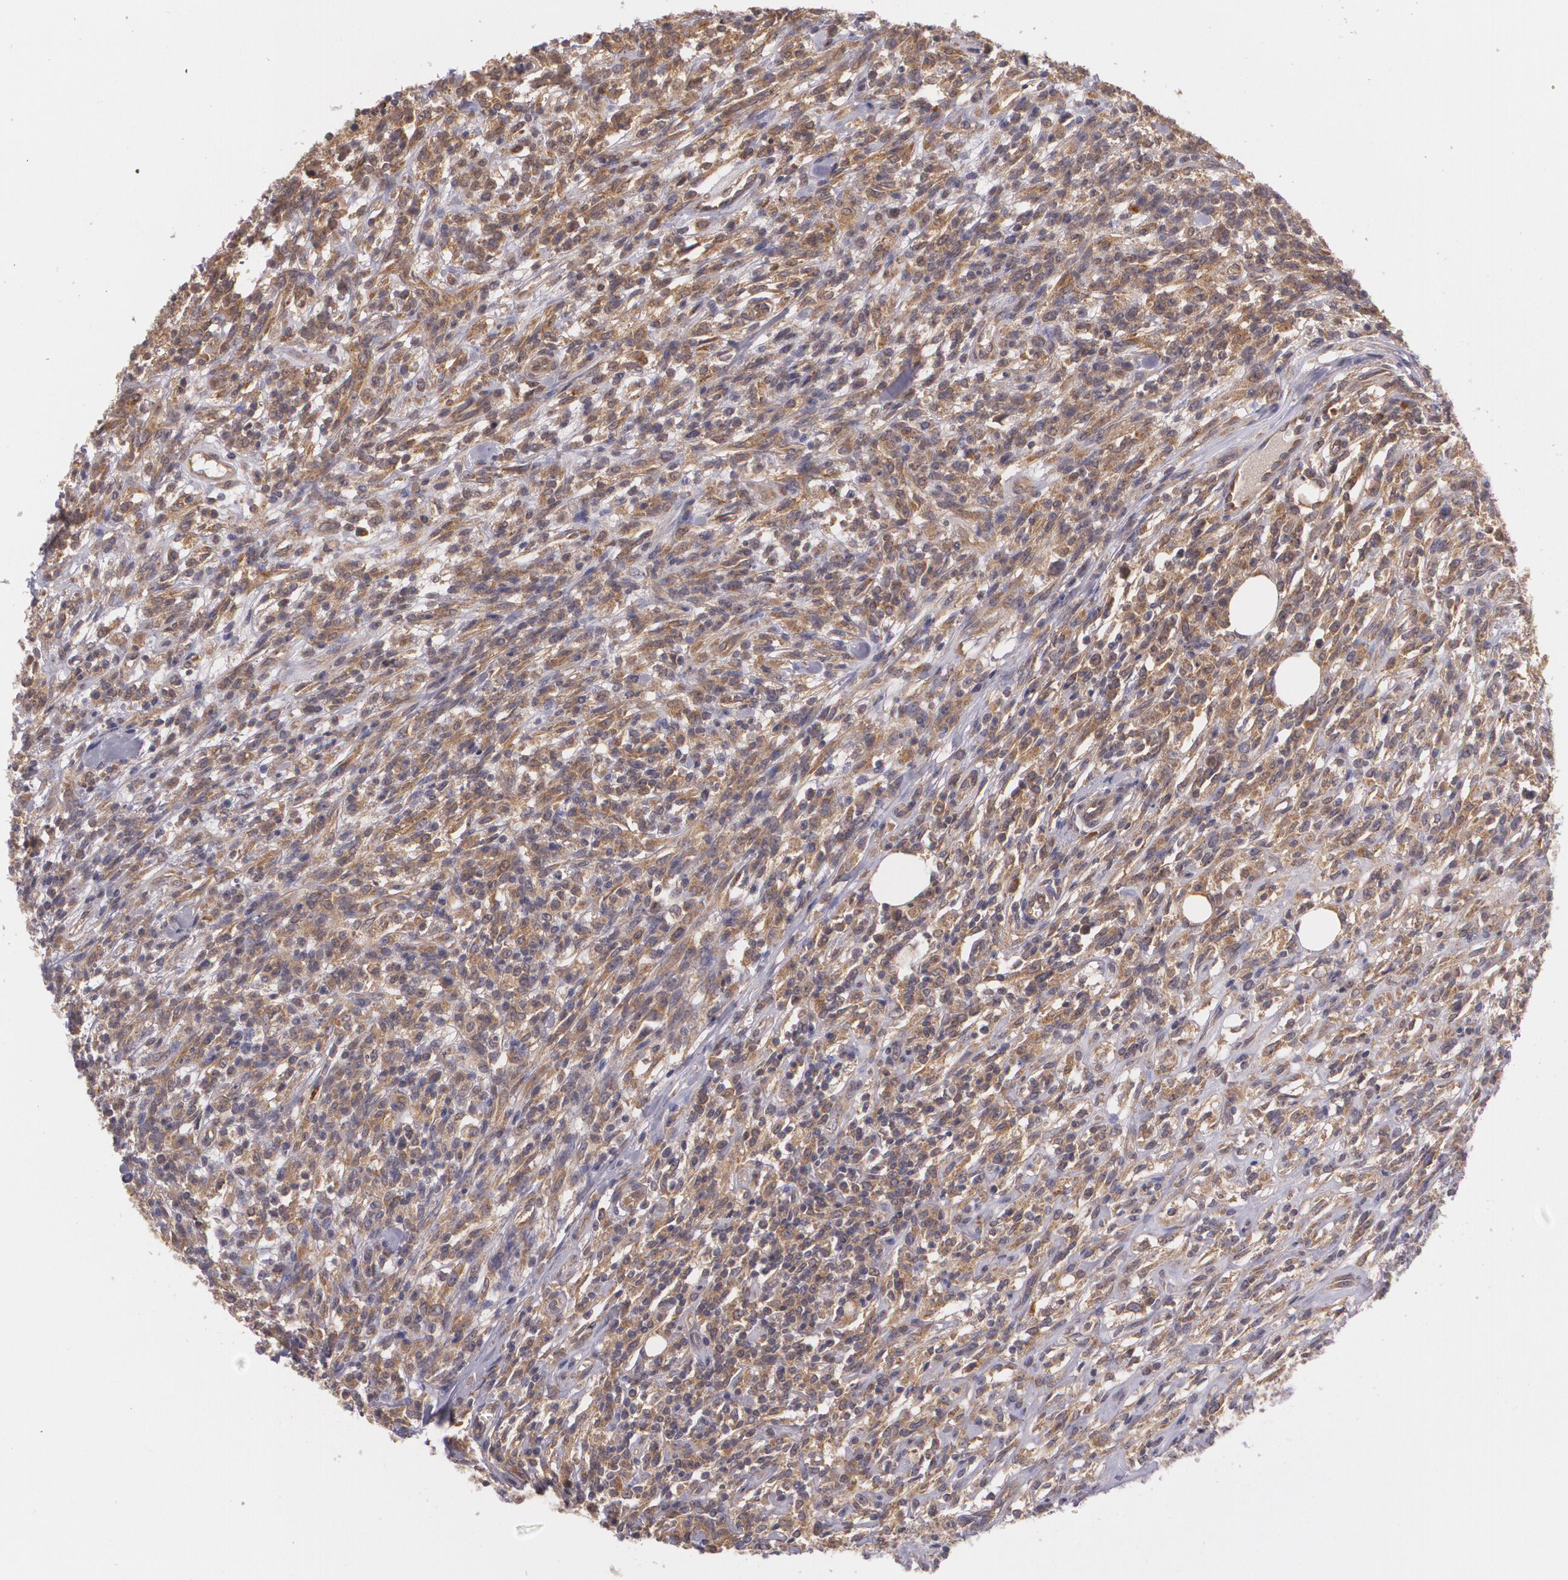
{"staining": {"intensity": "moderate", "quantity": ">75%", "location": "cytoplasmic/membranous"}, "tissue": "lymphoma", "cell_type": "Tumor cells", "image_type": "cancer", "snomed": [{"axis": "morphology", "description": "Malignant lymphoma, non-Hodgkin's type, High grade"}, {"axis": "topography", "description": "Lymph node"}], "caption": "Human malignant lymphoma, non-Hodgkin's type (high-grade) stained for a protein (brown) exhibits moderate cytoplasmic/membranous positive staining in approximately >75% of tumor cells.", "gene": "CCL17", "patient": {"sex": "female", "age": 73}}